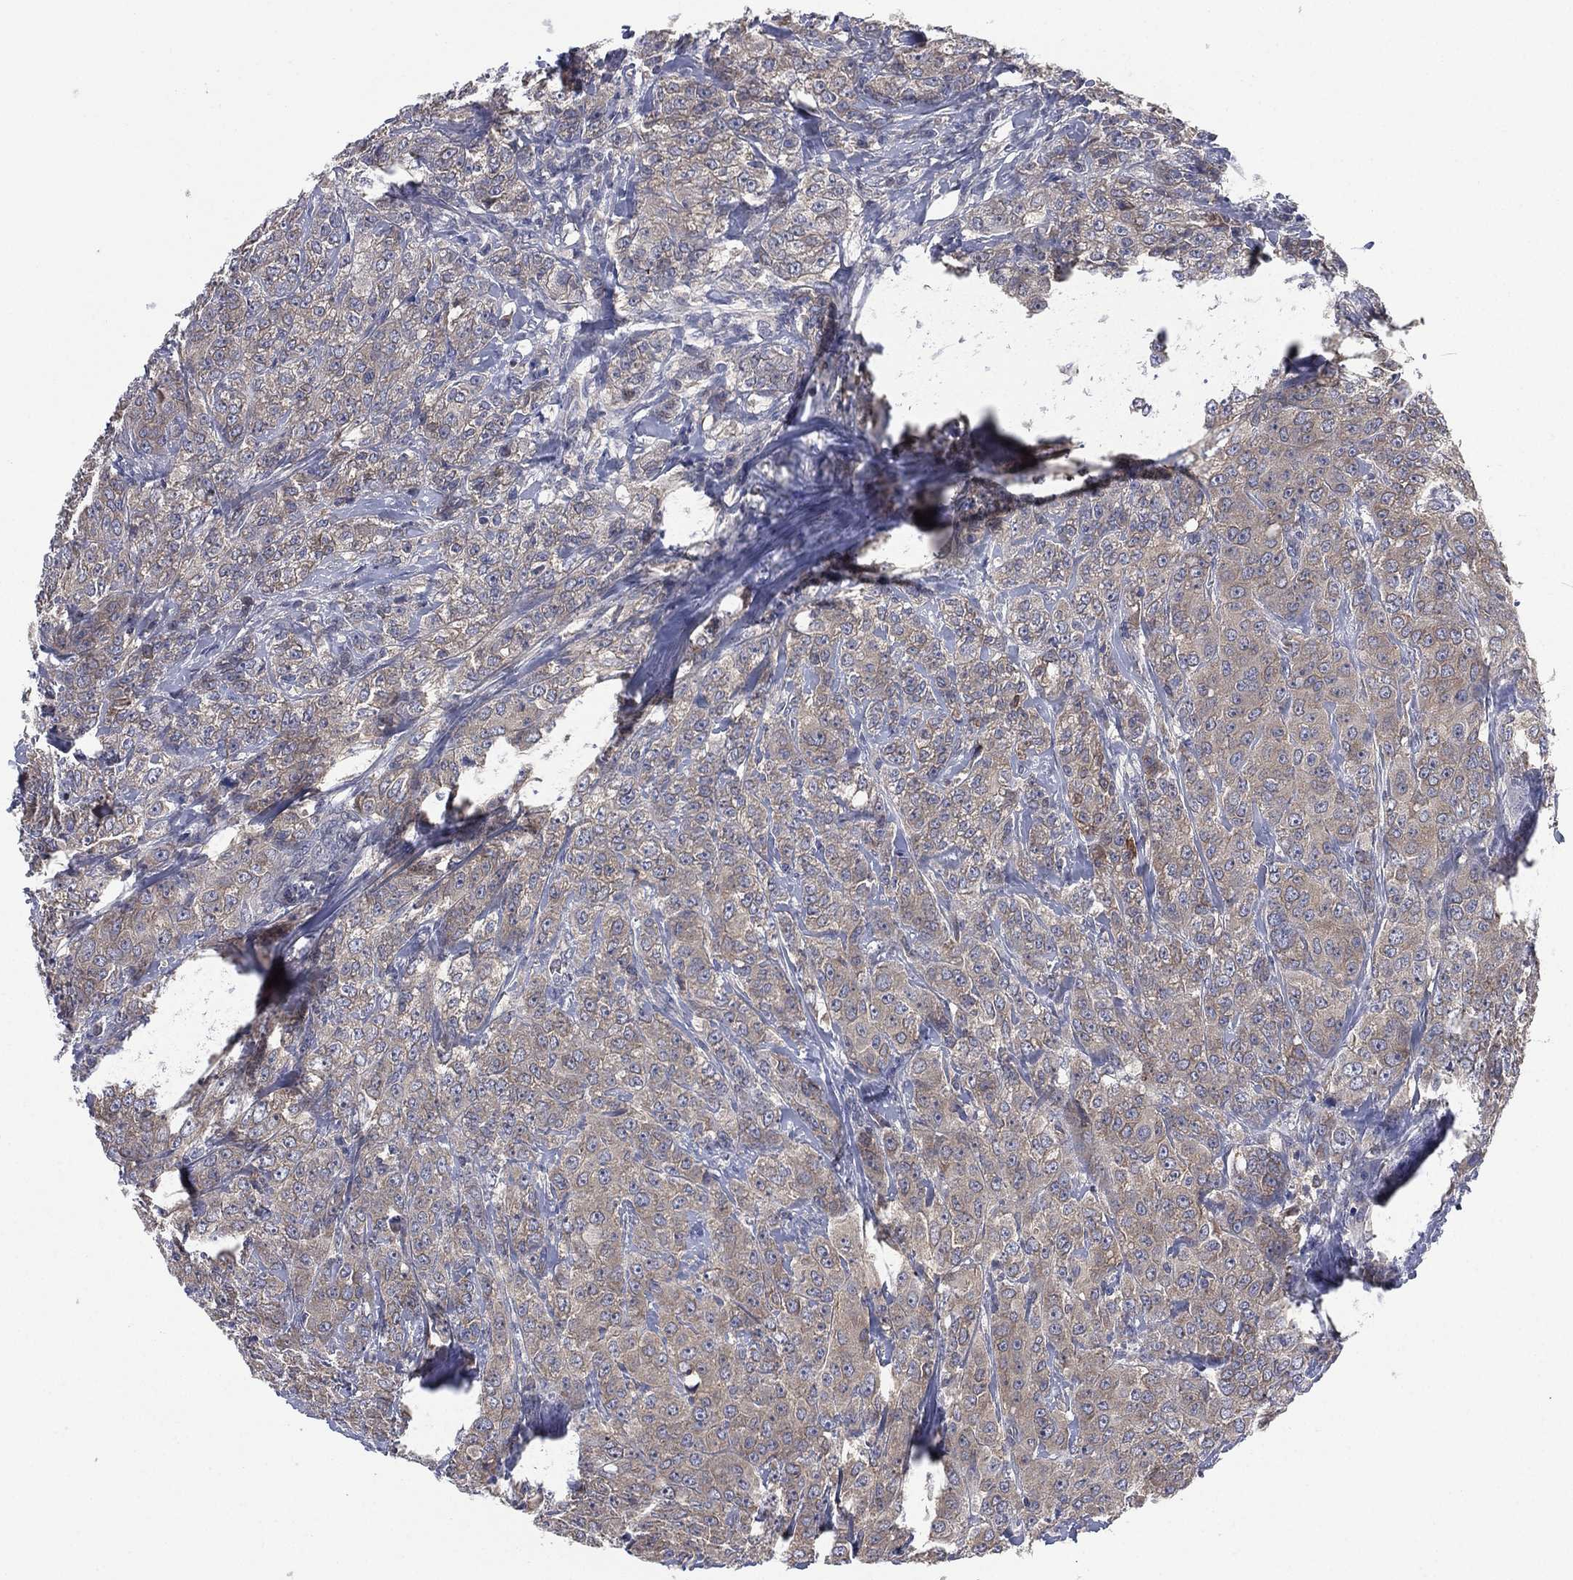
{"staining": {"intensity": "weak", "quantity": "<25%", "location": "cytoplasmic/membranous"}, "tissue": "breast cancer", "cell_type": "Tumor cells", "image_type": "cancer", "snomed": [{"axis": "morphology", "description": "Duct carcinoma"}, {"axis": "topography", "description": "Breast"}], "caption": "High power microscopy image of an immunohistochemistry (IHC) image of breast infiltrating ductal carcinoma, revealing no significant staining in tumor cells.", "gene": "MPP7", "patient": {"sex": "female", "age": 43}}